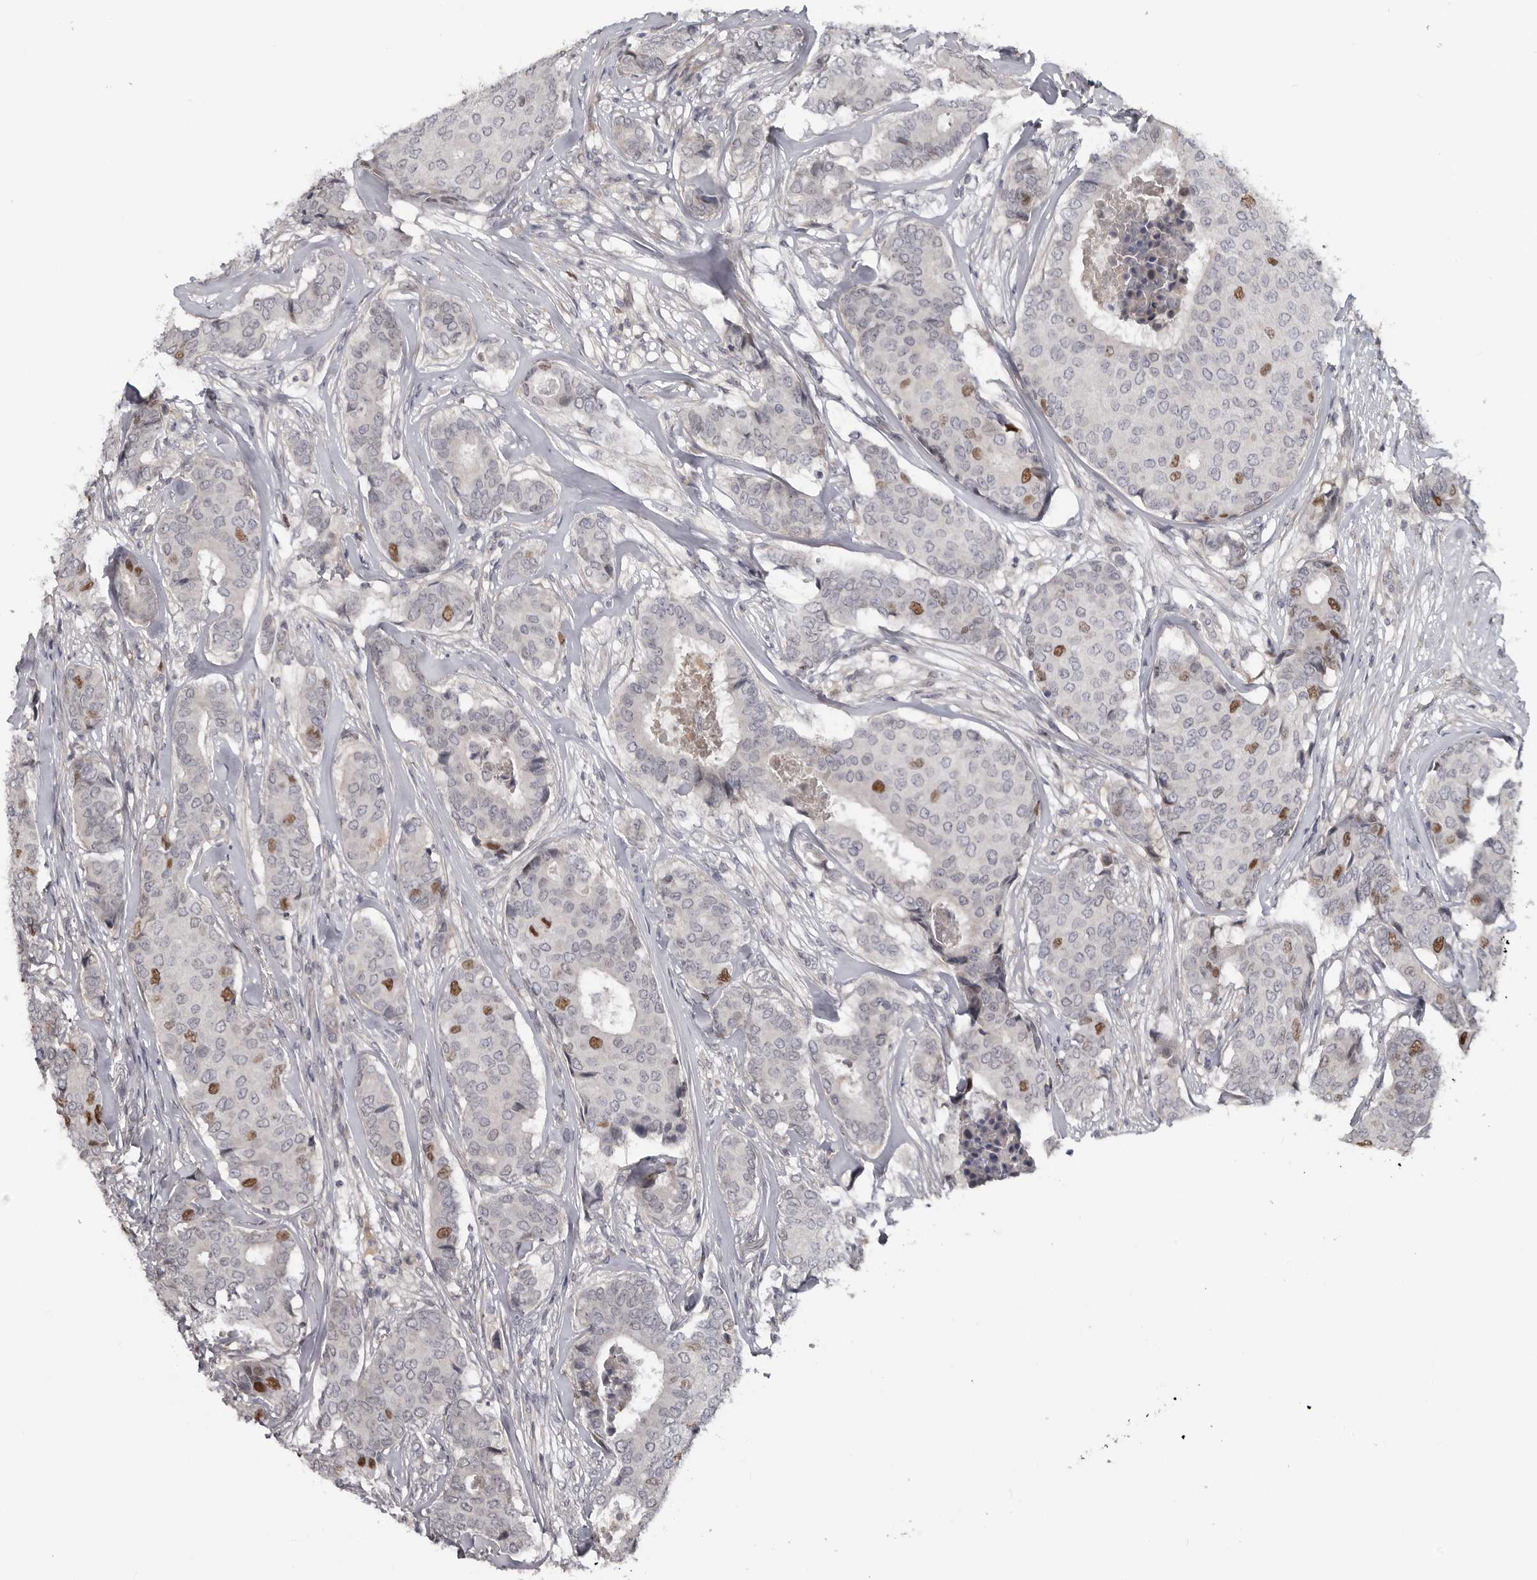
{"staining": {"intensity": "moderate", "quantity": "<25%", "location": "nuclear"}, "tissue": "breast cancer", "cell_type": "Tumor cells", "image_type": "cancer", "snomed": [{"axis": "morphology", "description": "Duct carcinoma"}, {"axis": "topography", "description": "Breast"}], "caption": "An IHC micrograph of tumor tissue is shown. Protein staining in brown shows moderate nuclear positivity in breast cancer (infiltrating ductal carcinoma) within tumor cells. (DAB = brown stain, brightfield microscopy at high magnification).", "gene": "ZNF277", "patient": {"sex": "female", "age": 75}}